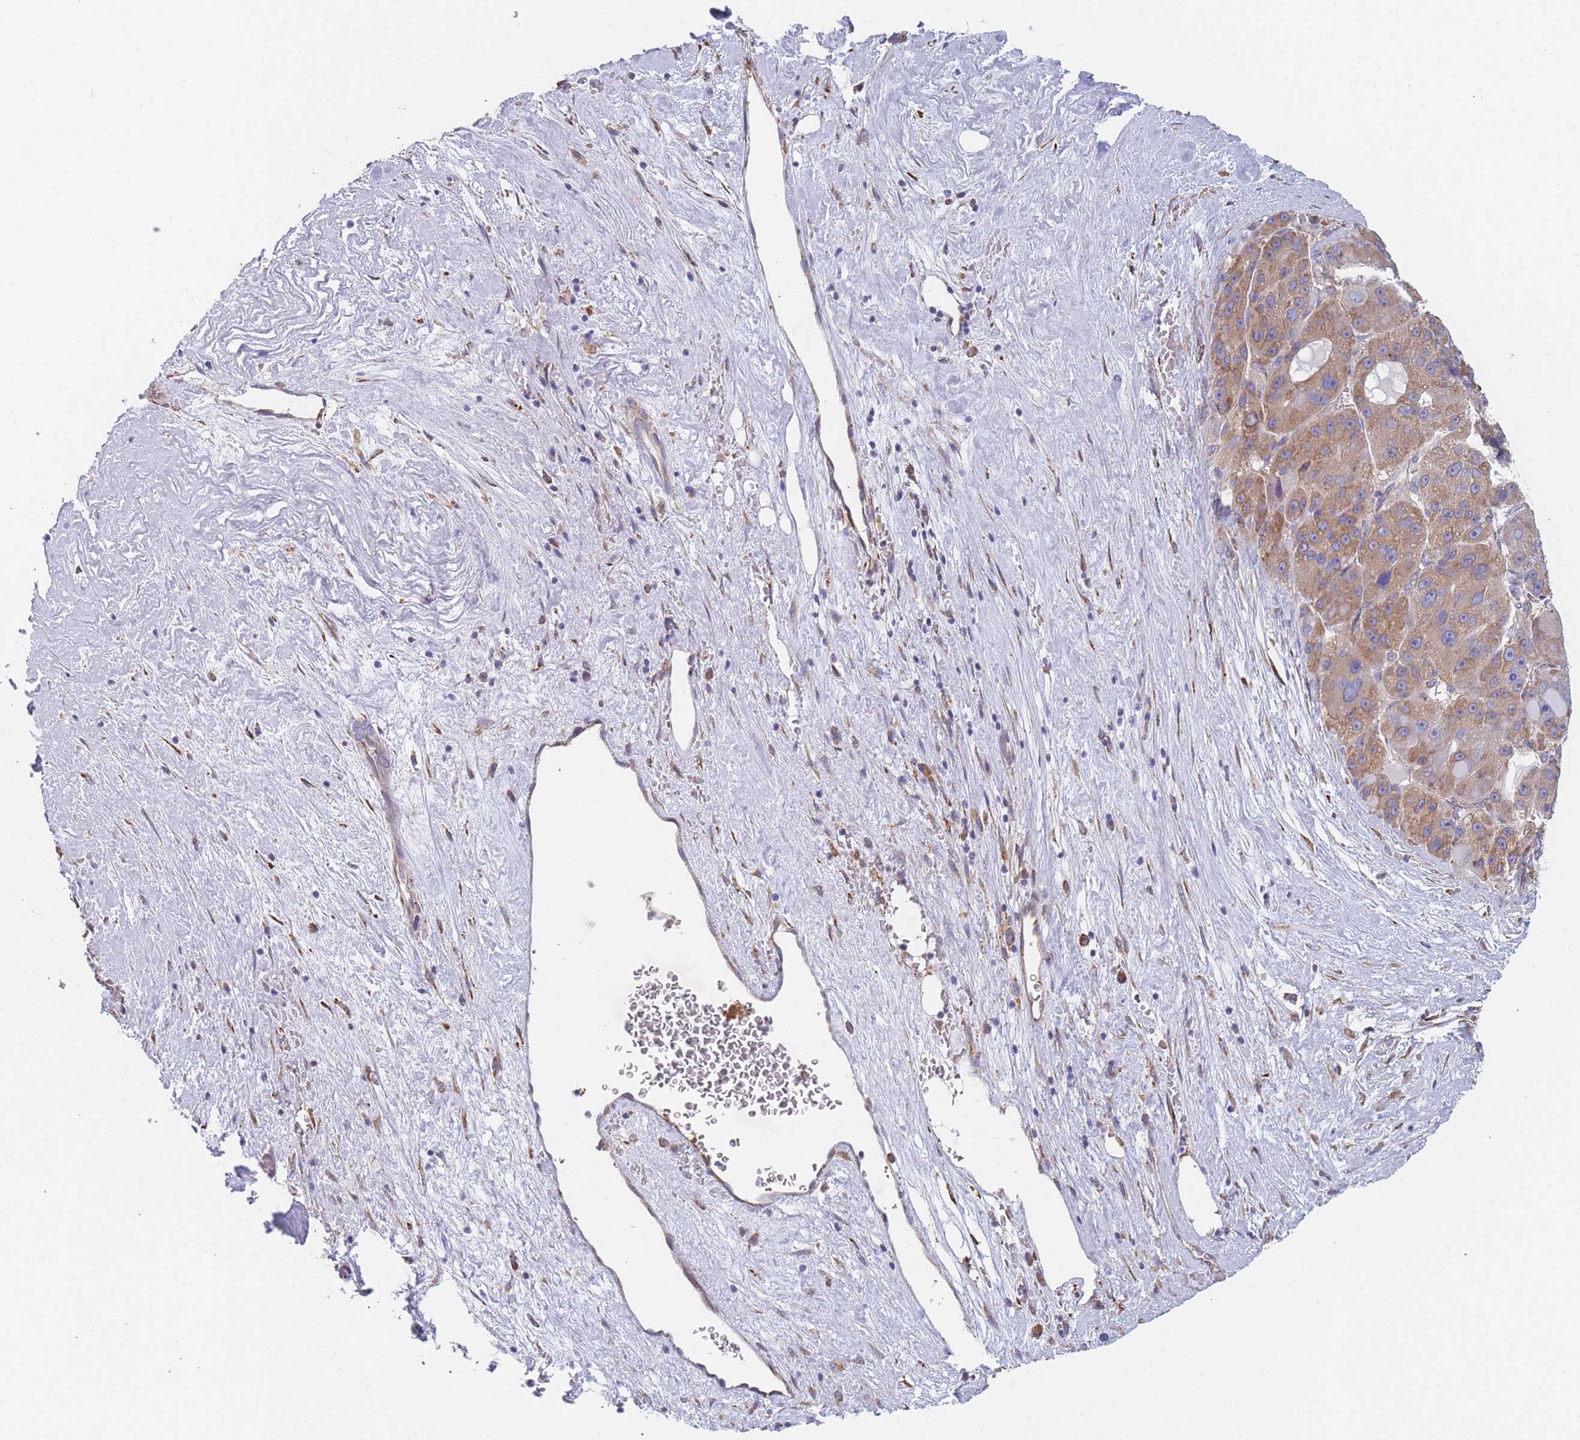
{"staining": {"intensity": "moderate", "quantity": ">75%", "location": "cytoplasmic/membranous"}, "tissue": "liver cancer", "cell_type": "Tumor cells", "image_type": "cancer", "snomed": [{"axis": "morphology", "description": "Carcinoma, Hepatocellular, NOS"}, {"axis": "topography", "description": "Liver"}], "caption": "Immunohistochemical staining of human liver cancer (hepatocellular carcinoma) exhibits medium levels of moderate cytoplasmic/membranous protein staining in about >75% of tumor cells.", "gene": "OR7C2", "patient": {"sex": "male", "age": 76}}